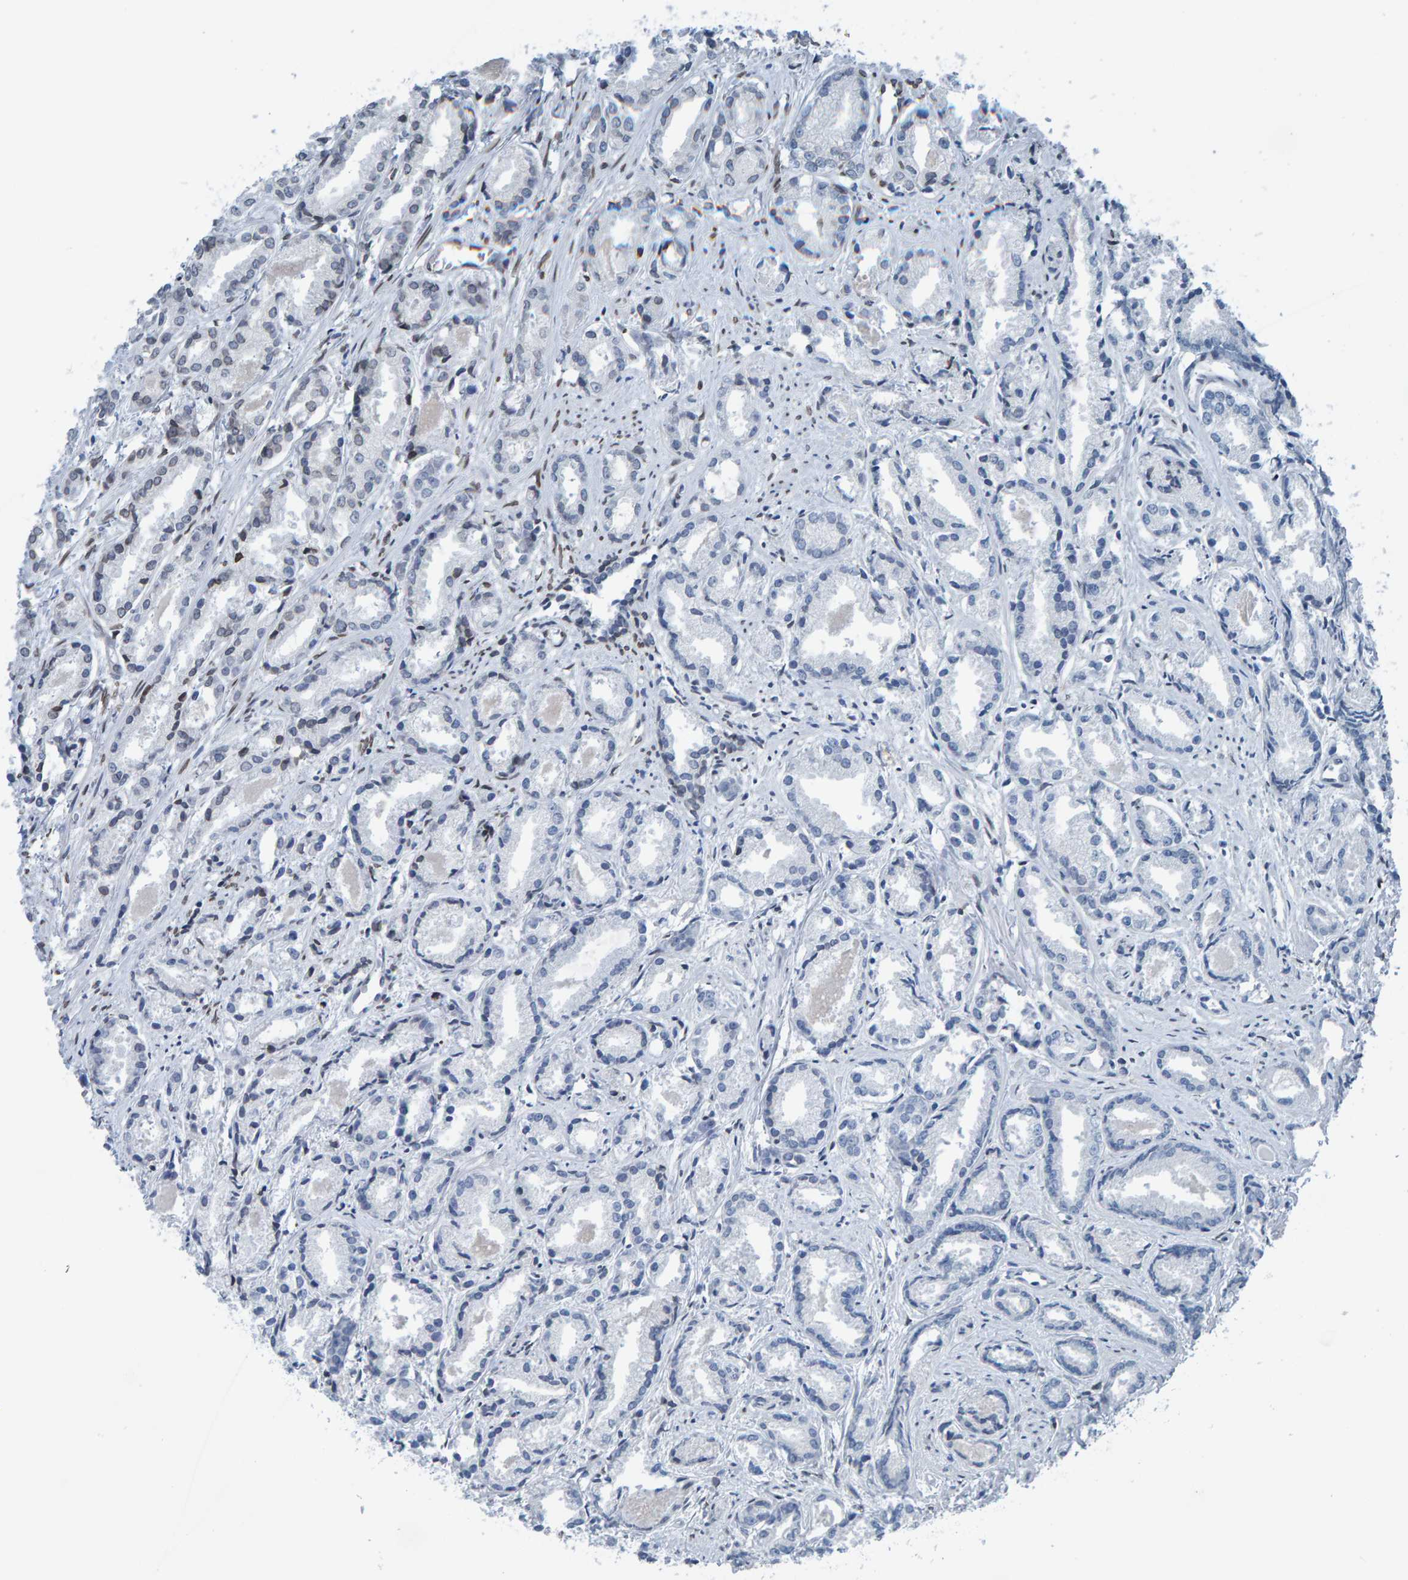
{"staining": {"intensity": "negative", "quantity": "none", "location": "none"}, "tissue": "prostate cancer", "cell_type": "Tumor cells", "image_type": "cancer", "snomed": [{"axis": "morphology", "description": "Adenocarcinoma, Low grade"}, {"axis": "topography", "description": "Prostate"}], "caption": "An immunohistochemistry histopathology image of prostate cancer is shown. There is no staining in tumor cells of prostate cancer.", "gene": "LMNB2", "patient": {"sex": "male", "age": 72}}